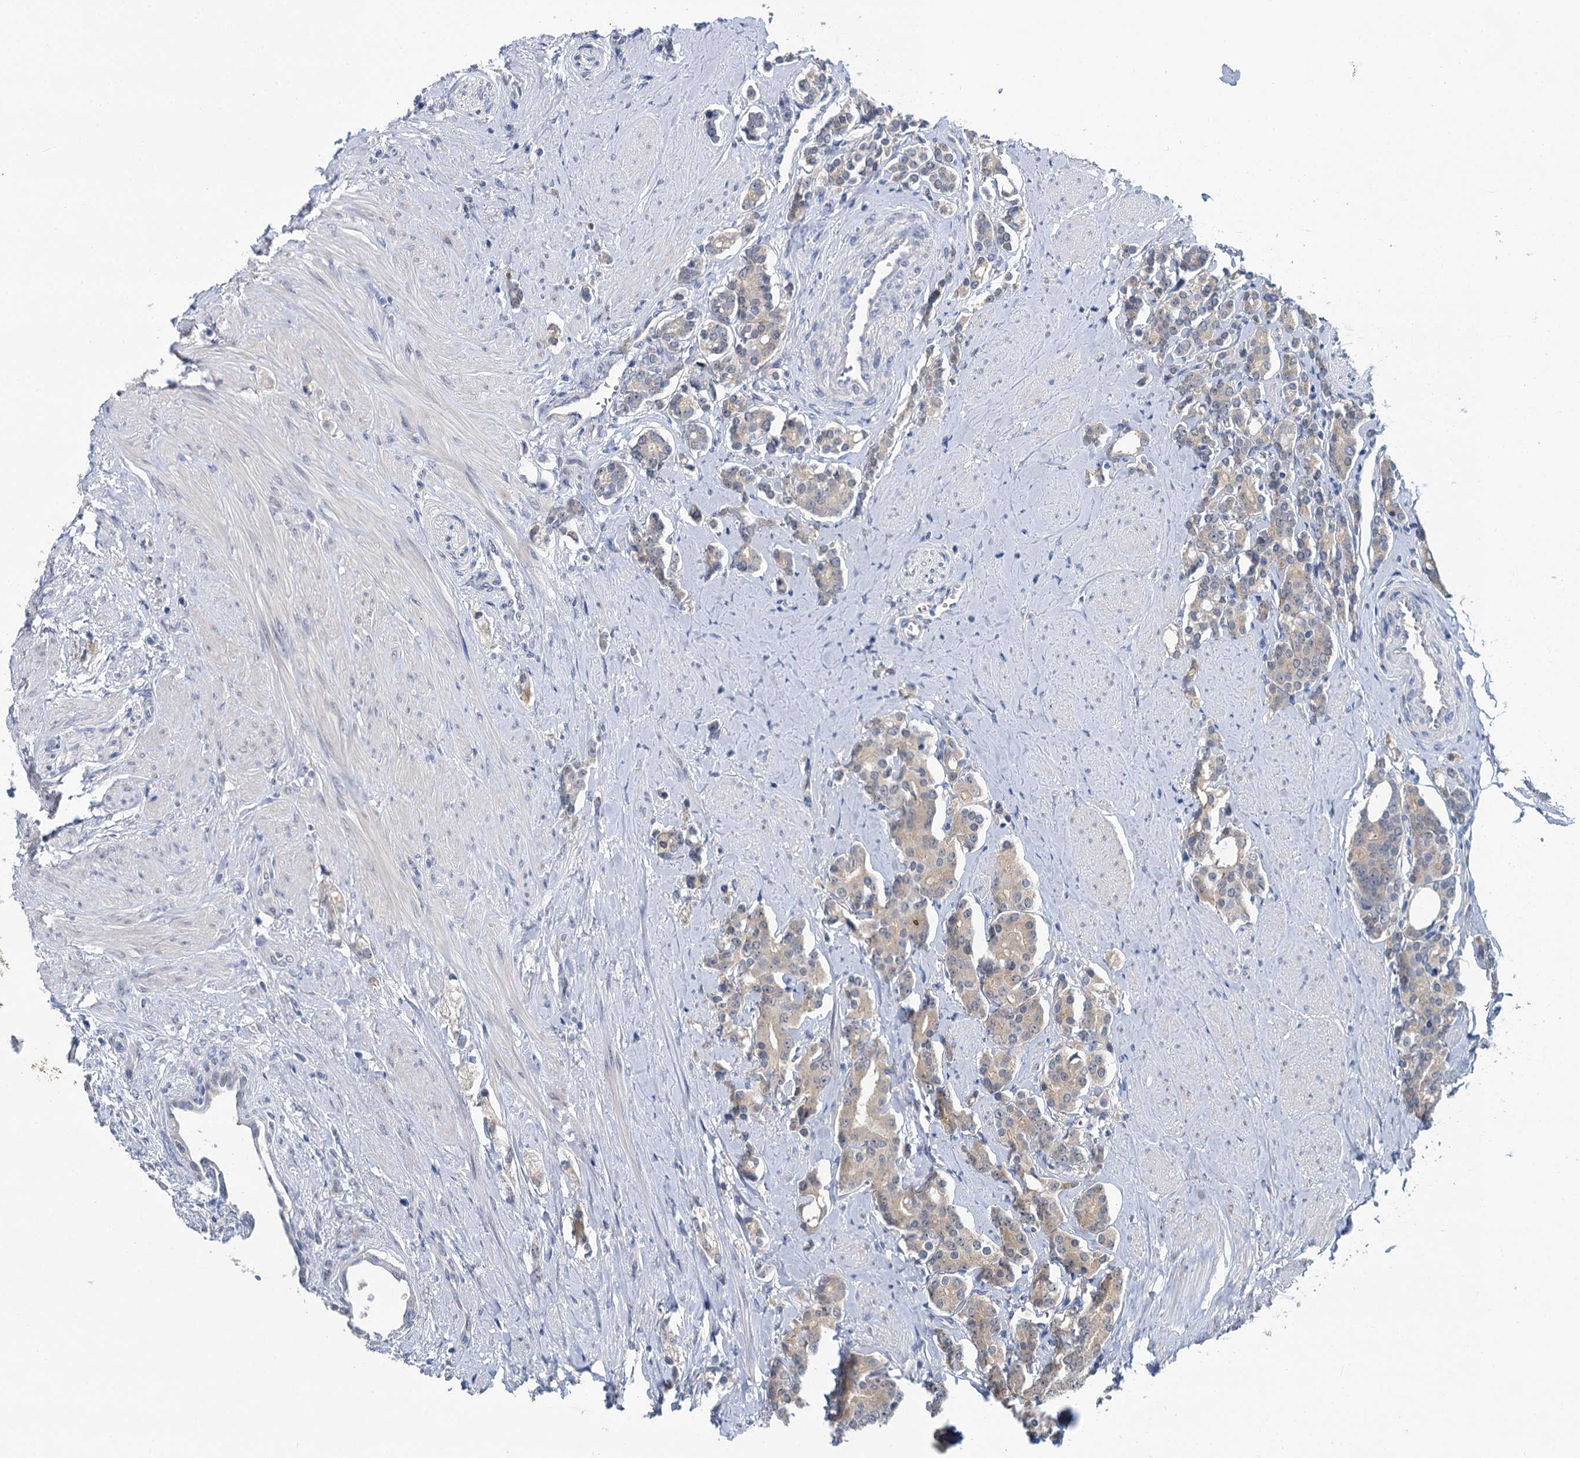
{"staining": {"intensity": "weak", "quantity": "<25%", "location": "cytoplasmic/membranous"}, "tissue": "prostate cancer", "cell_type": "Tumor cells", "image_type": "cancer", "snomed": [{"axis": "morphology", "description": "Adenocarcinoma, High grade"}, {"axis": "topography", "description": "Prostate"}], "caption": "Immunohistochemical staining of human prostate cancer demonstrates no significant expression in tumor cells.", "gene": "ANKRD42", "patient": {"sex": "male", "age": 62}}